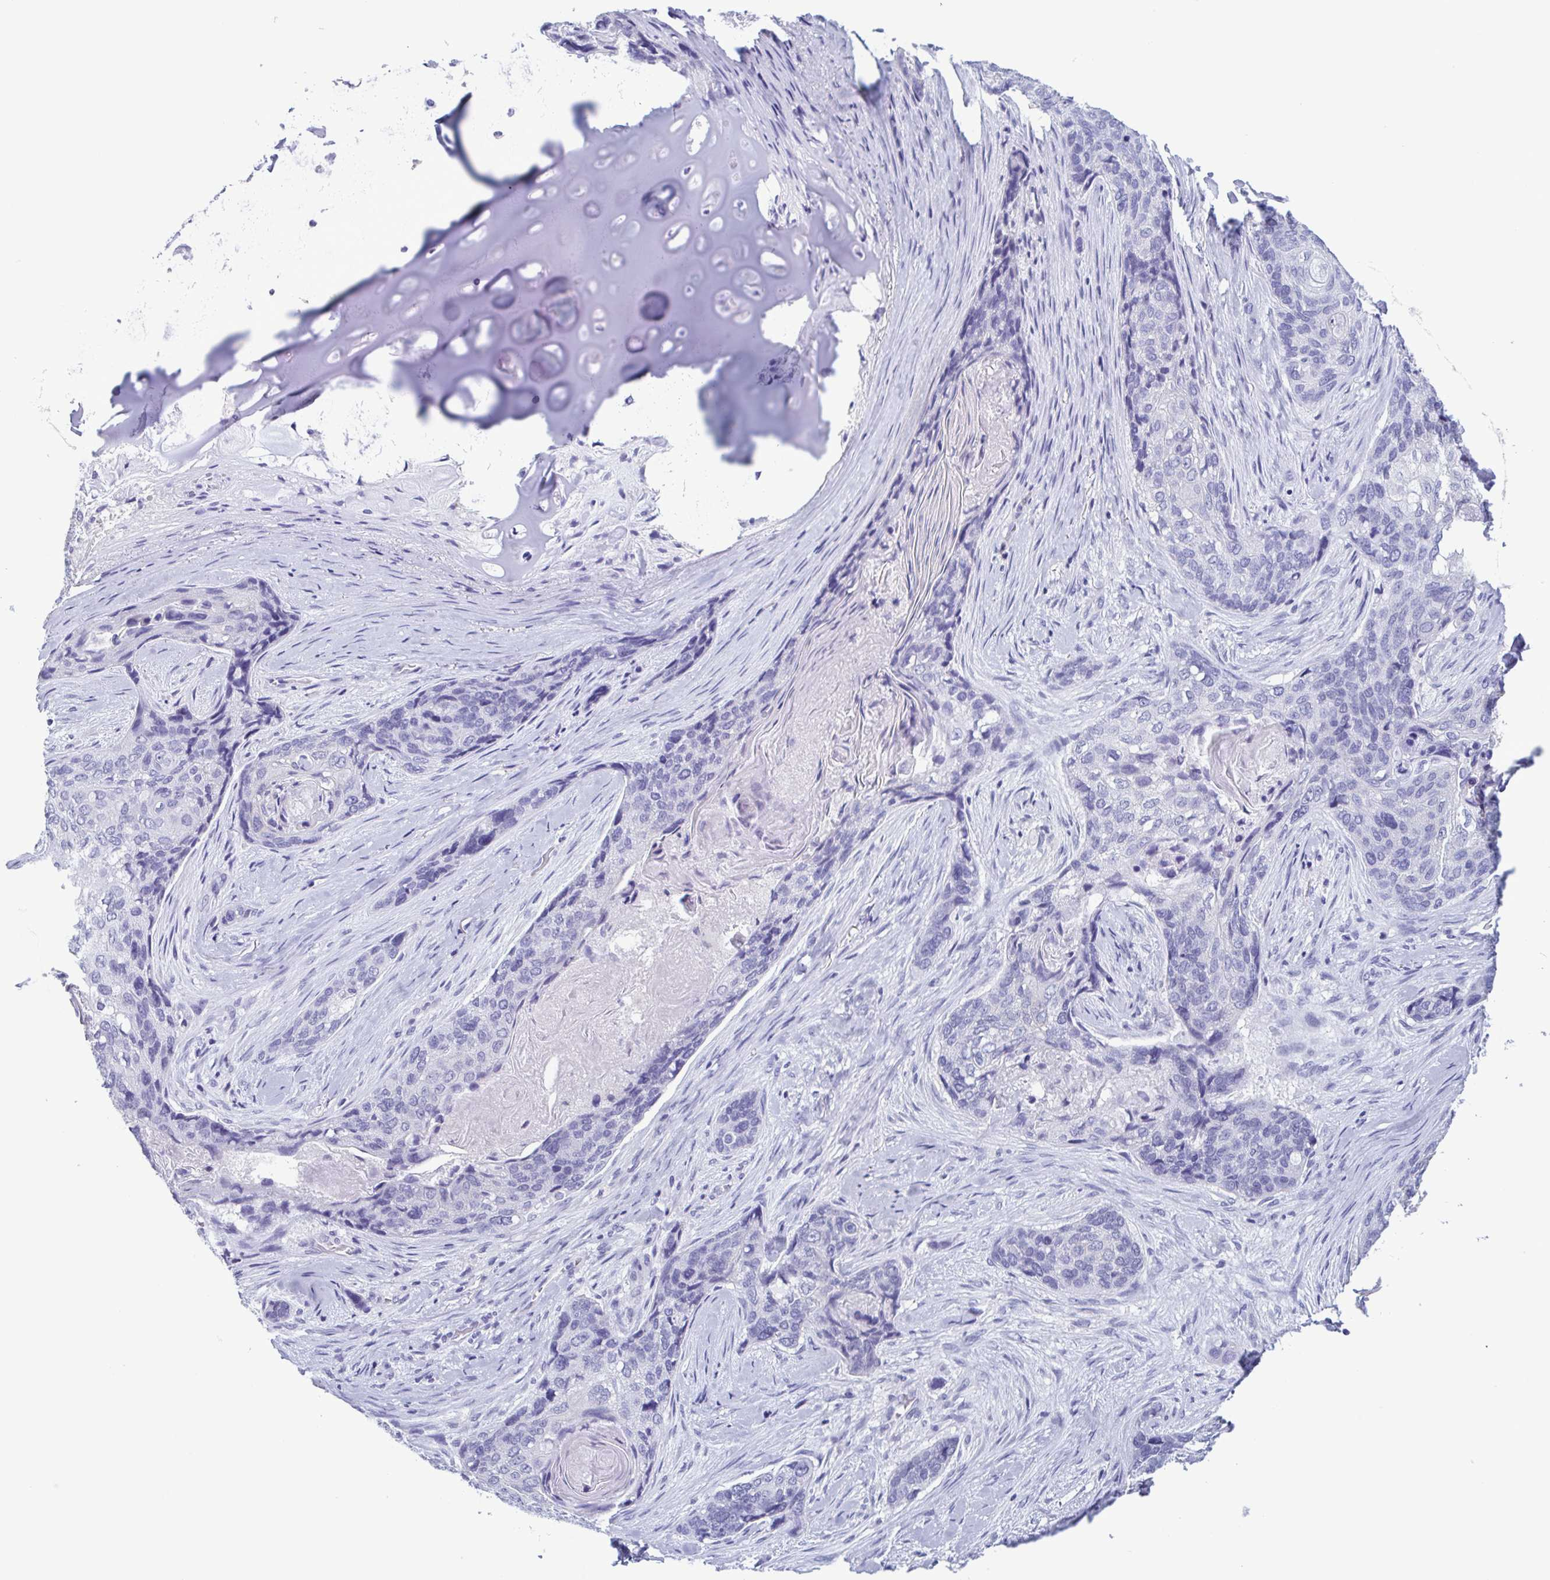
{"staining": {"intensity": "negative", "quantity": "none", "location": "none"}, "tissue": "lung cancer", "cell_type": "Tumor cells", "image_type": "cancer", "snomed": [{"axis": "morphology", "description": "Squamous cell carcinoma, NOS"}, {"axis": "morphology", "description": "Squamous cell carcinoma, metastatic, NOS"}, {"axis": "topography", "description": "Lymph node"}, {"axis": "topography", "description": "Lung"}], "caption": "Lung cancer (squamous cell carcinoma) was stained to show a protein in brown. There is no significant staining in tumor cells.", "gene": "INAFM1", "patient": {"sex": "male", "age": 41}}